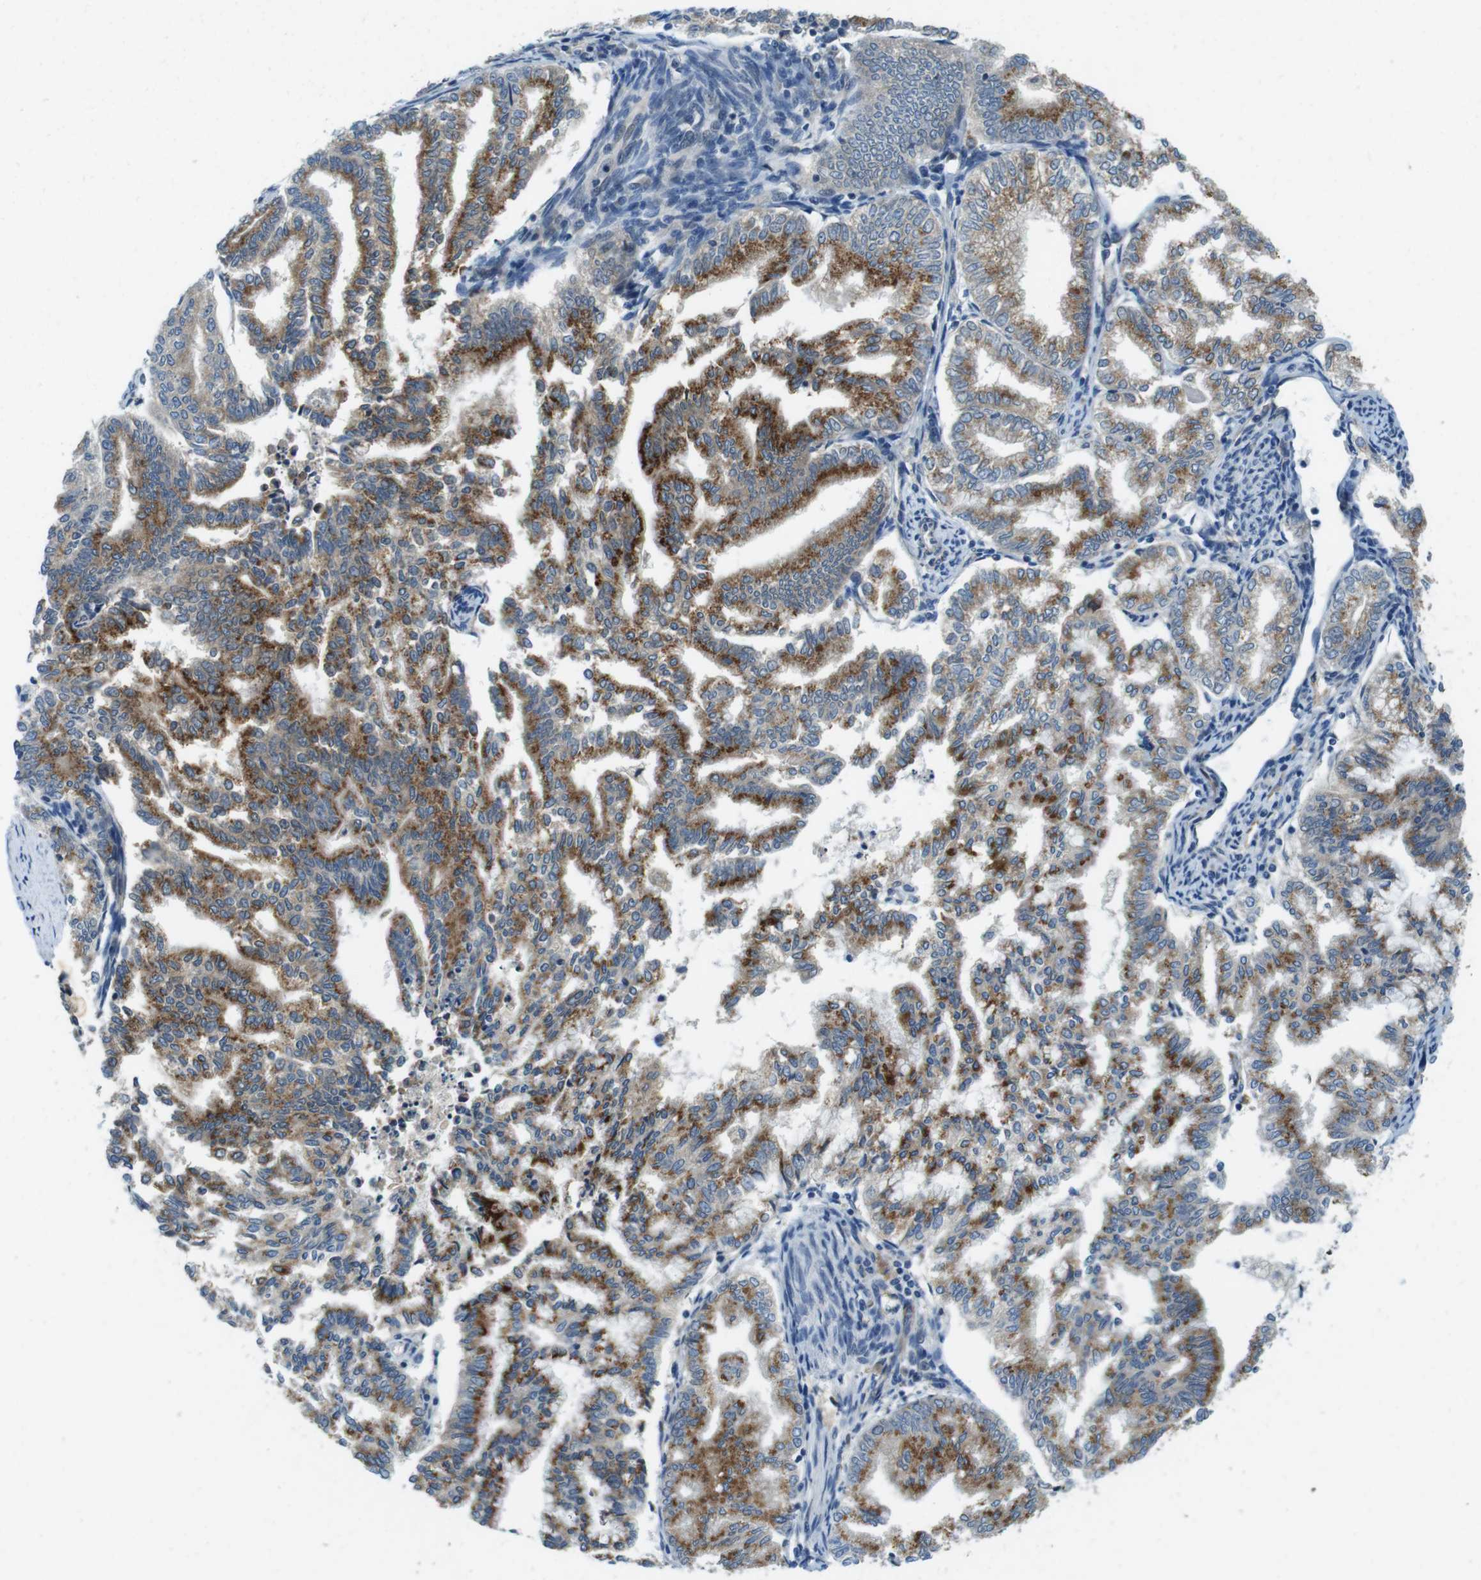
{"staining": {"intensity": "moderate", "quantity": ">75%", "location": "cytoplasmic/membranous"}, "tissue": "endometrial cancer", "cell_type": "Tumor cells", "image_type": "cancer", "snomed": [{"axis": "morphology", "description": "Adenocarcinoma, NOS"}, {"axis": "topography", "description": "Endometrium"}], "caption": "DAB (3,3'-diaminobenzidine) immunohistochemical staining of human endometrial cancer (adenocarcinoma) shows moderate cytoplasmic/membranous protein staining in about >75% of tumor cells.", "gene": "PALD1", "patient": {"sex": "female", "age": 79}}